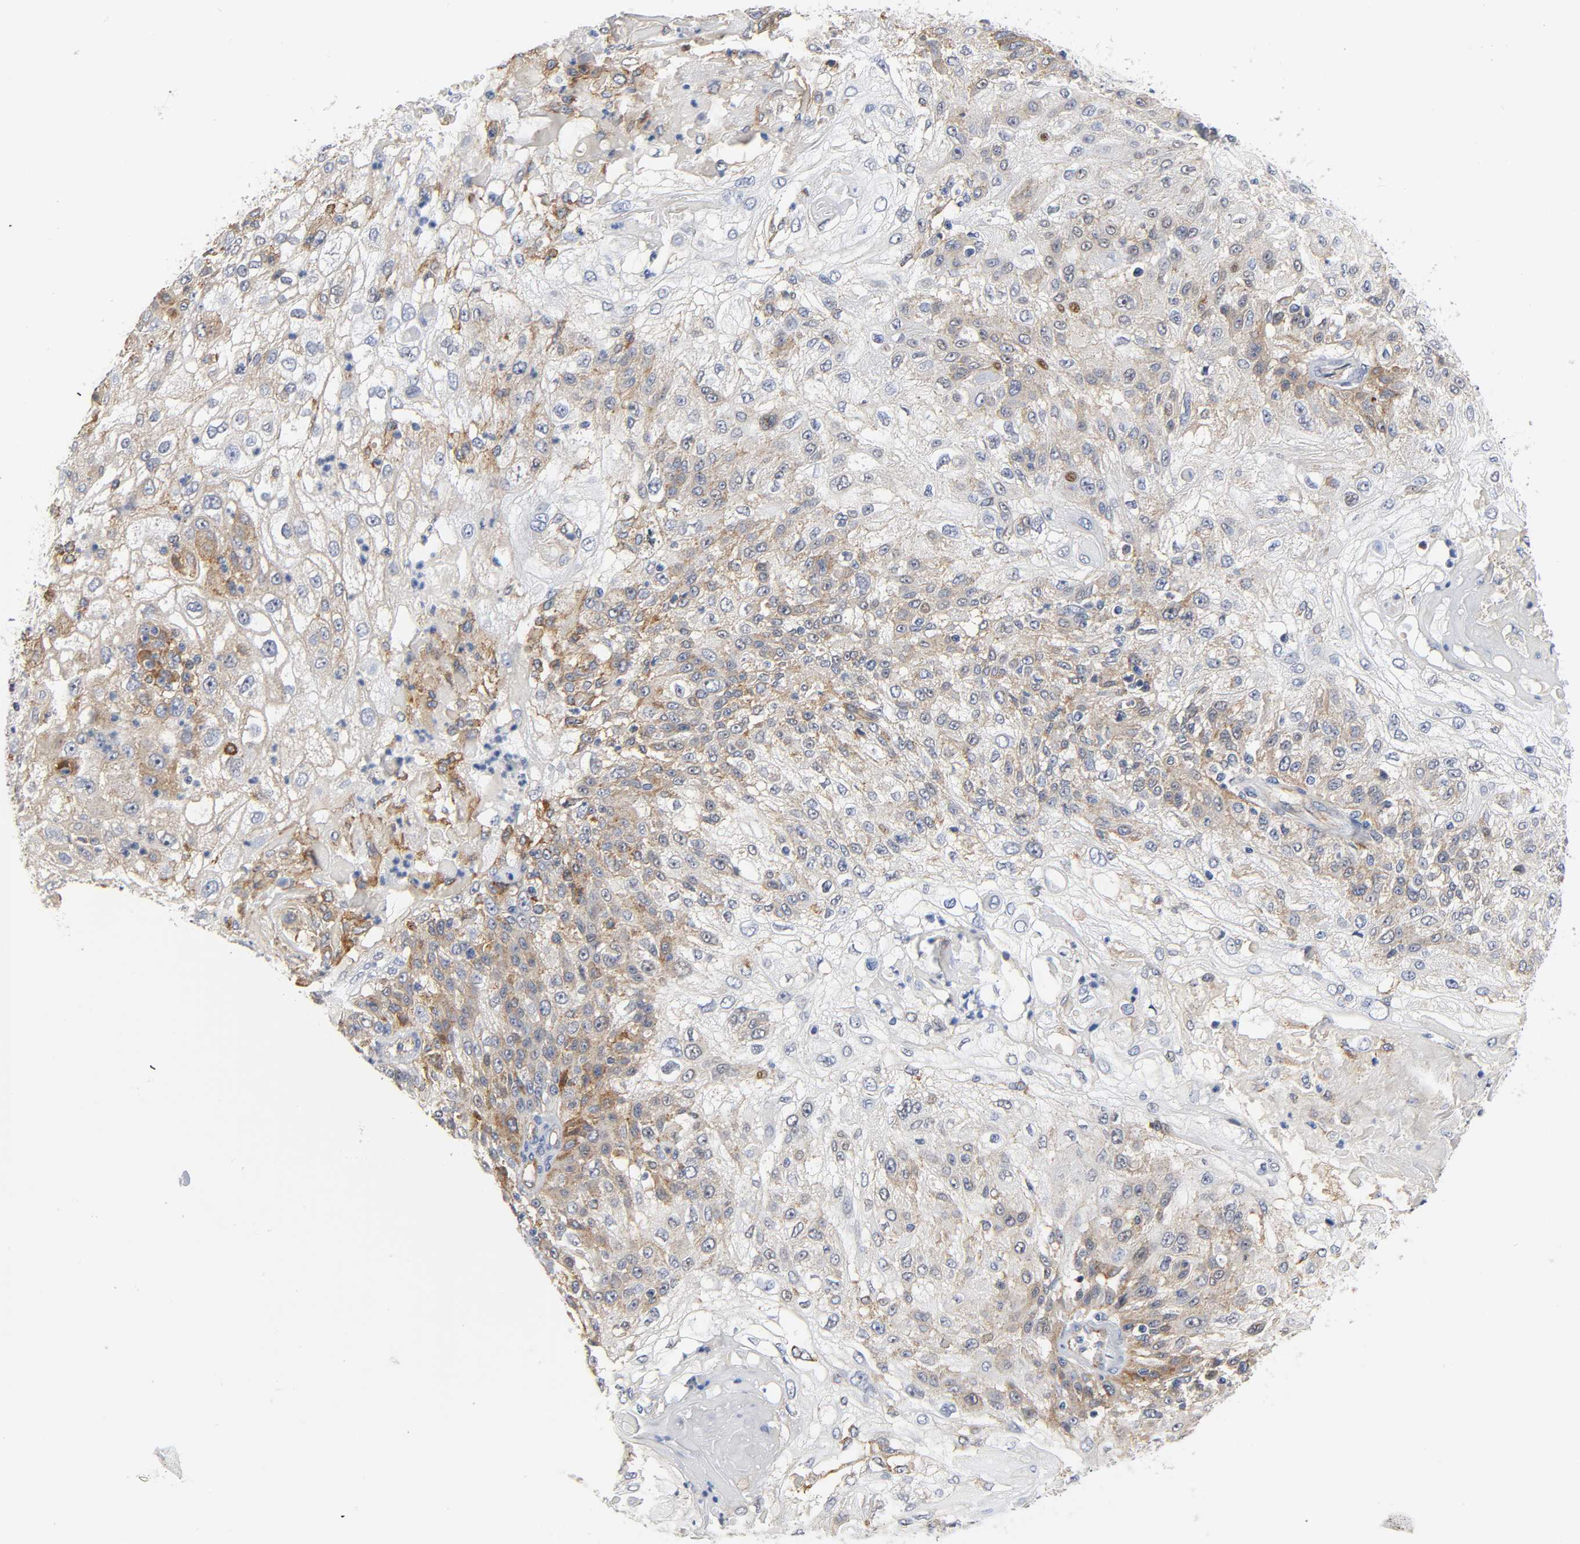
{"staining": {"intensity": "moderate", "quantity": "25%-75%", "location": "cytoplasmic/membranous"}, "tissue": "skin cancer", "cell_type": "Tumor cells", "image_type": "cancer", "snomed": [{"axis": "morphology", "description": "Normal tissue, NOS"}, {"axis": "morphology", "description": "Squamous cell carcinoma, NOS"}, {"axis": "topography", "description": "Skin"}], "caption": "IHC of human skin cancer (squamous cell carcinoma) displays medium levels of moderate cytoplasmic/membranous staining in approximately 25%-75% of tumor cells. The staining is performed using DAB (3,3'-diaminobenzidine) brown chromogen to label protein expression. The nuclei are counter-stained blue using hematoxylin.", "gene": "CD2AP", "patient": {"sex": "female", "age": 83}}